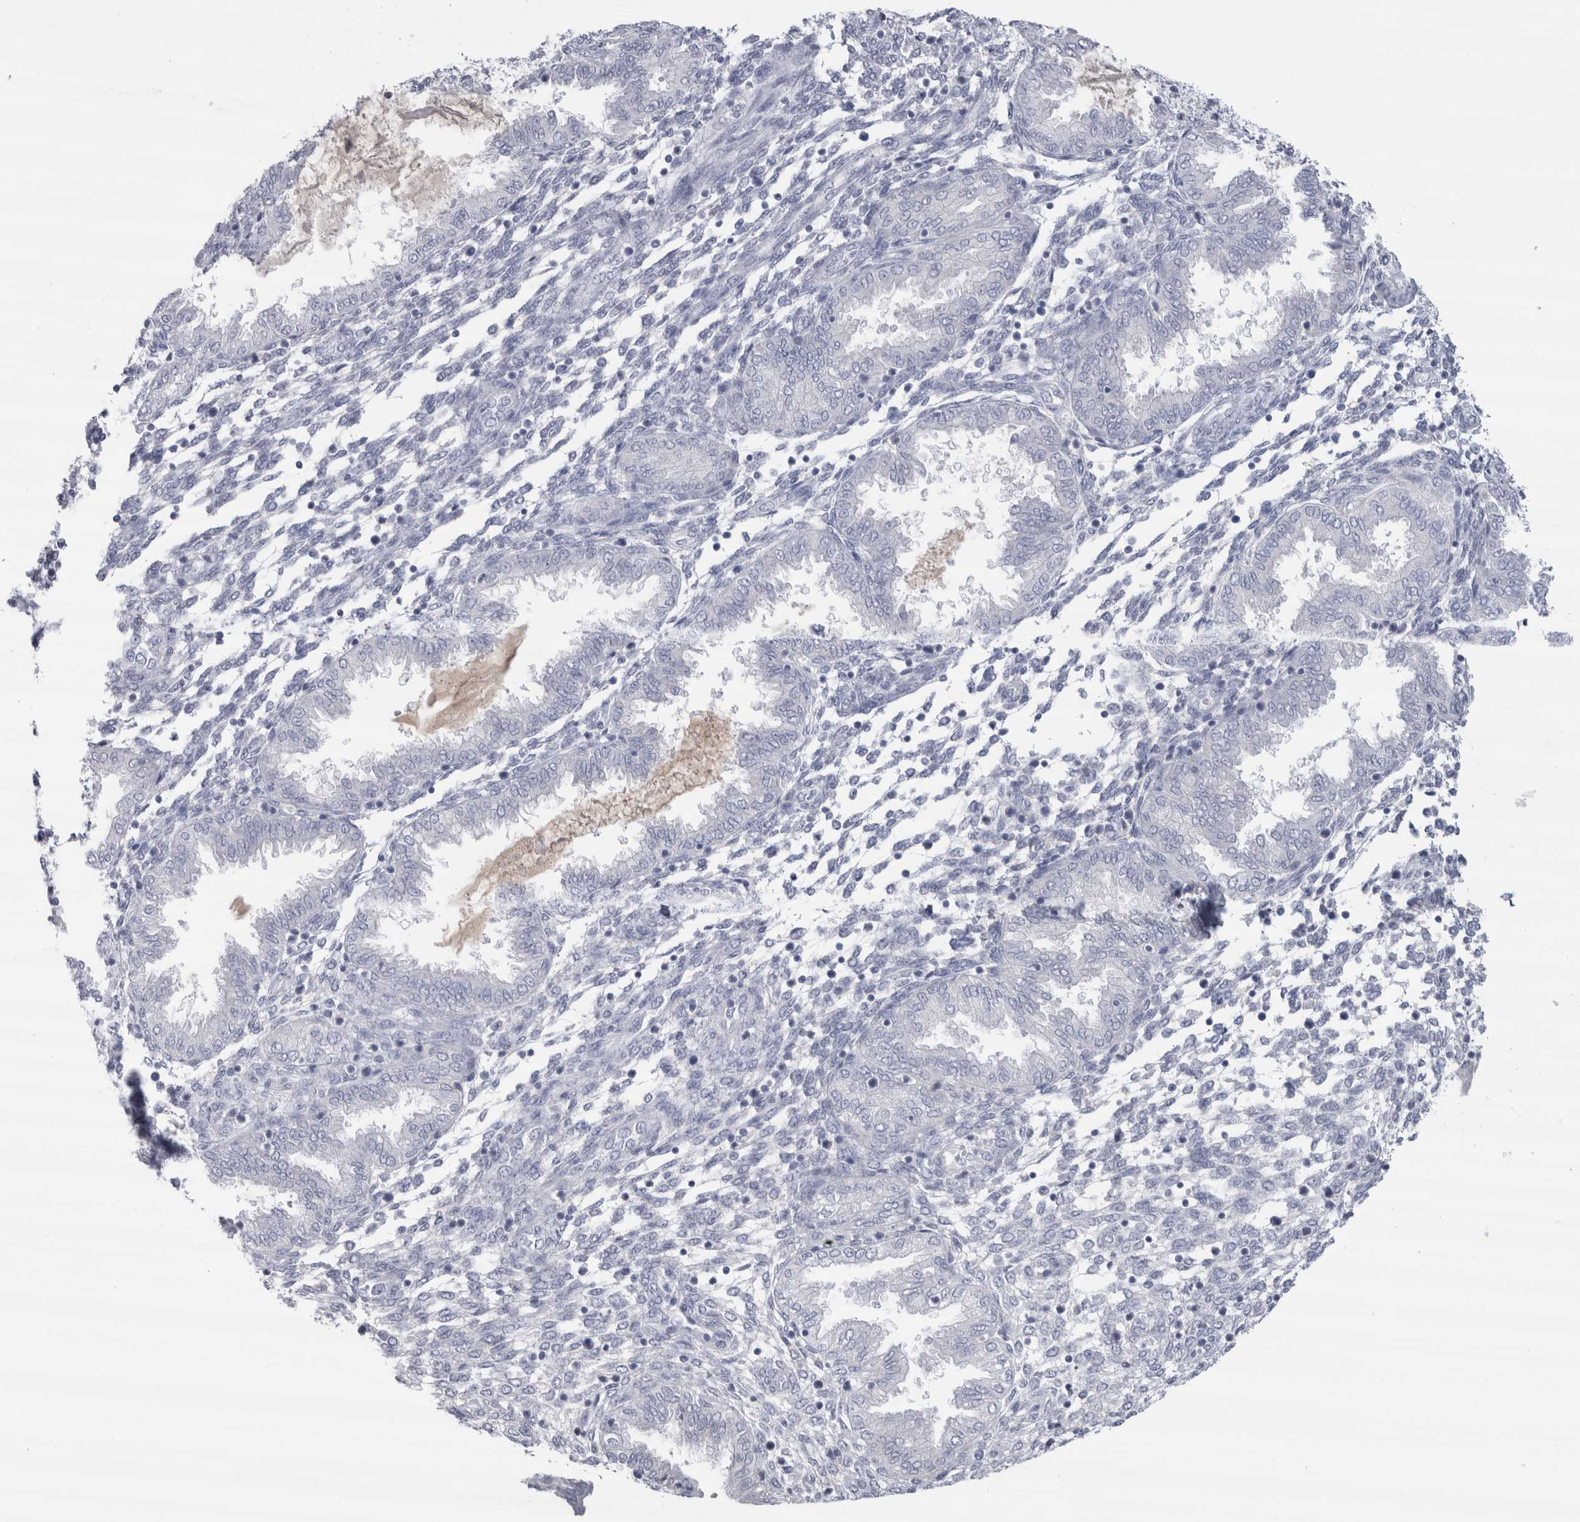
{"staining": {"intensity": "negative", "quantity": "none", "location": "none"}, "tissue": "endometrium", "cell_type": "Cells in endometrial stroma", "image_type": "normal", "snomed": [{"axis": "morphology", "description": "Normal tissue, NOS"}, {"axis": "topography", "description": "Endometrium"}], "caption": "This is a photomicrograph of immunohistochemistry (IHC) staining of benign endometrium, which shows no expression in cells in endometrial stroma.", "gene": "CDH17", "patient": {"sex": "female", "age": 33}}